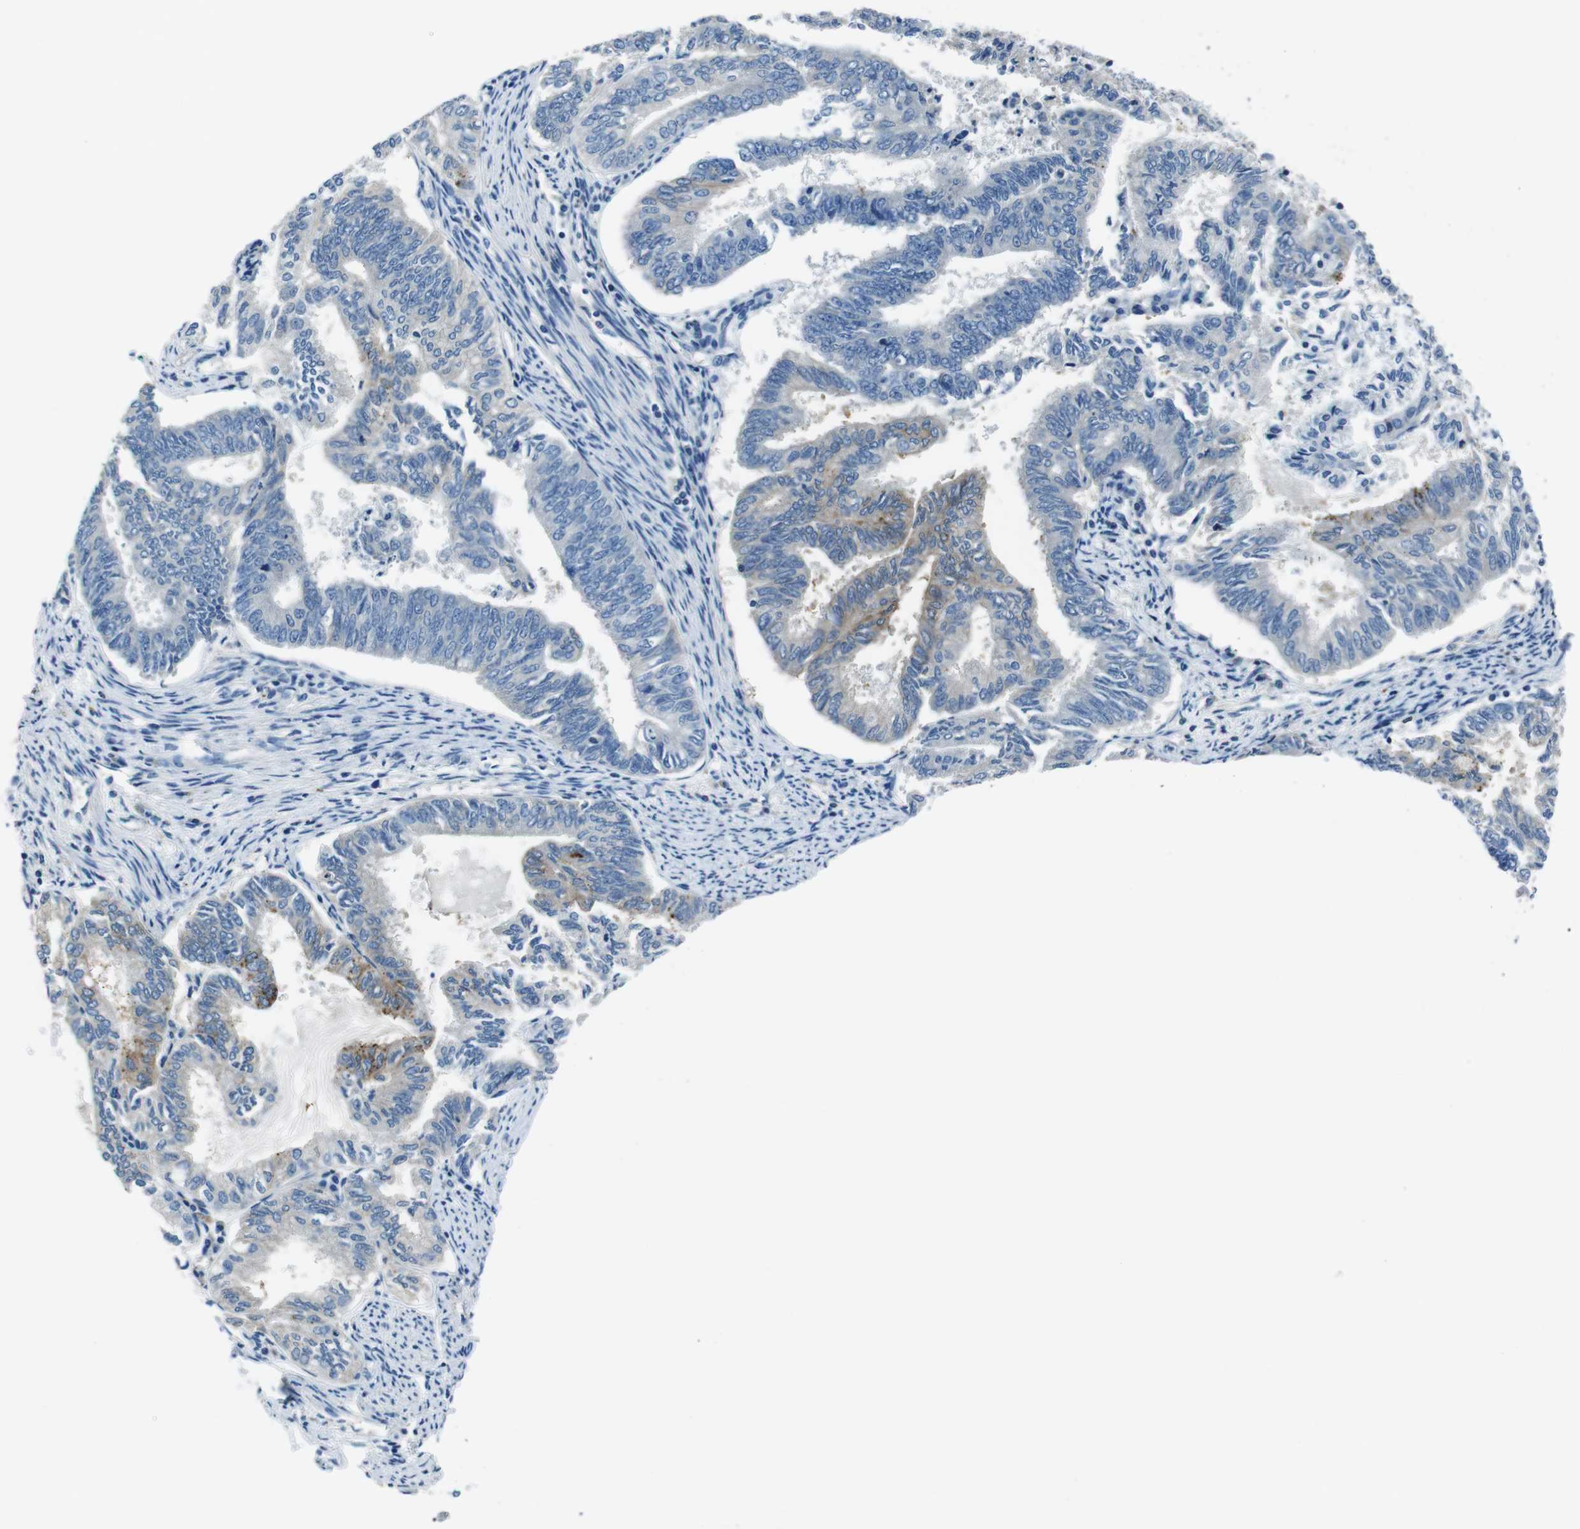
{"staining": {"intensity": "moderate", "quantity": "<25%", "location": "cytoplasmic/membranous"}, "tissue": "endometrial cancer", "cell_type": "Tumor cells", "image_type": "cancer", "snomed": [{"axis": "morphology", "description": "Adenocarcinoma, NOS"}, {"axis": "topography", "description": "Endometrium"}], "caption": "This is a photomicrograph of IHC staining of endometrial cancer, which shows moderate staining in the cytoplasmic/membranous of tumor cells.", "gene": "TULP3", "patient": {"sex": "female", "age": 86}}